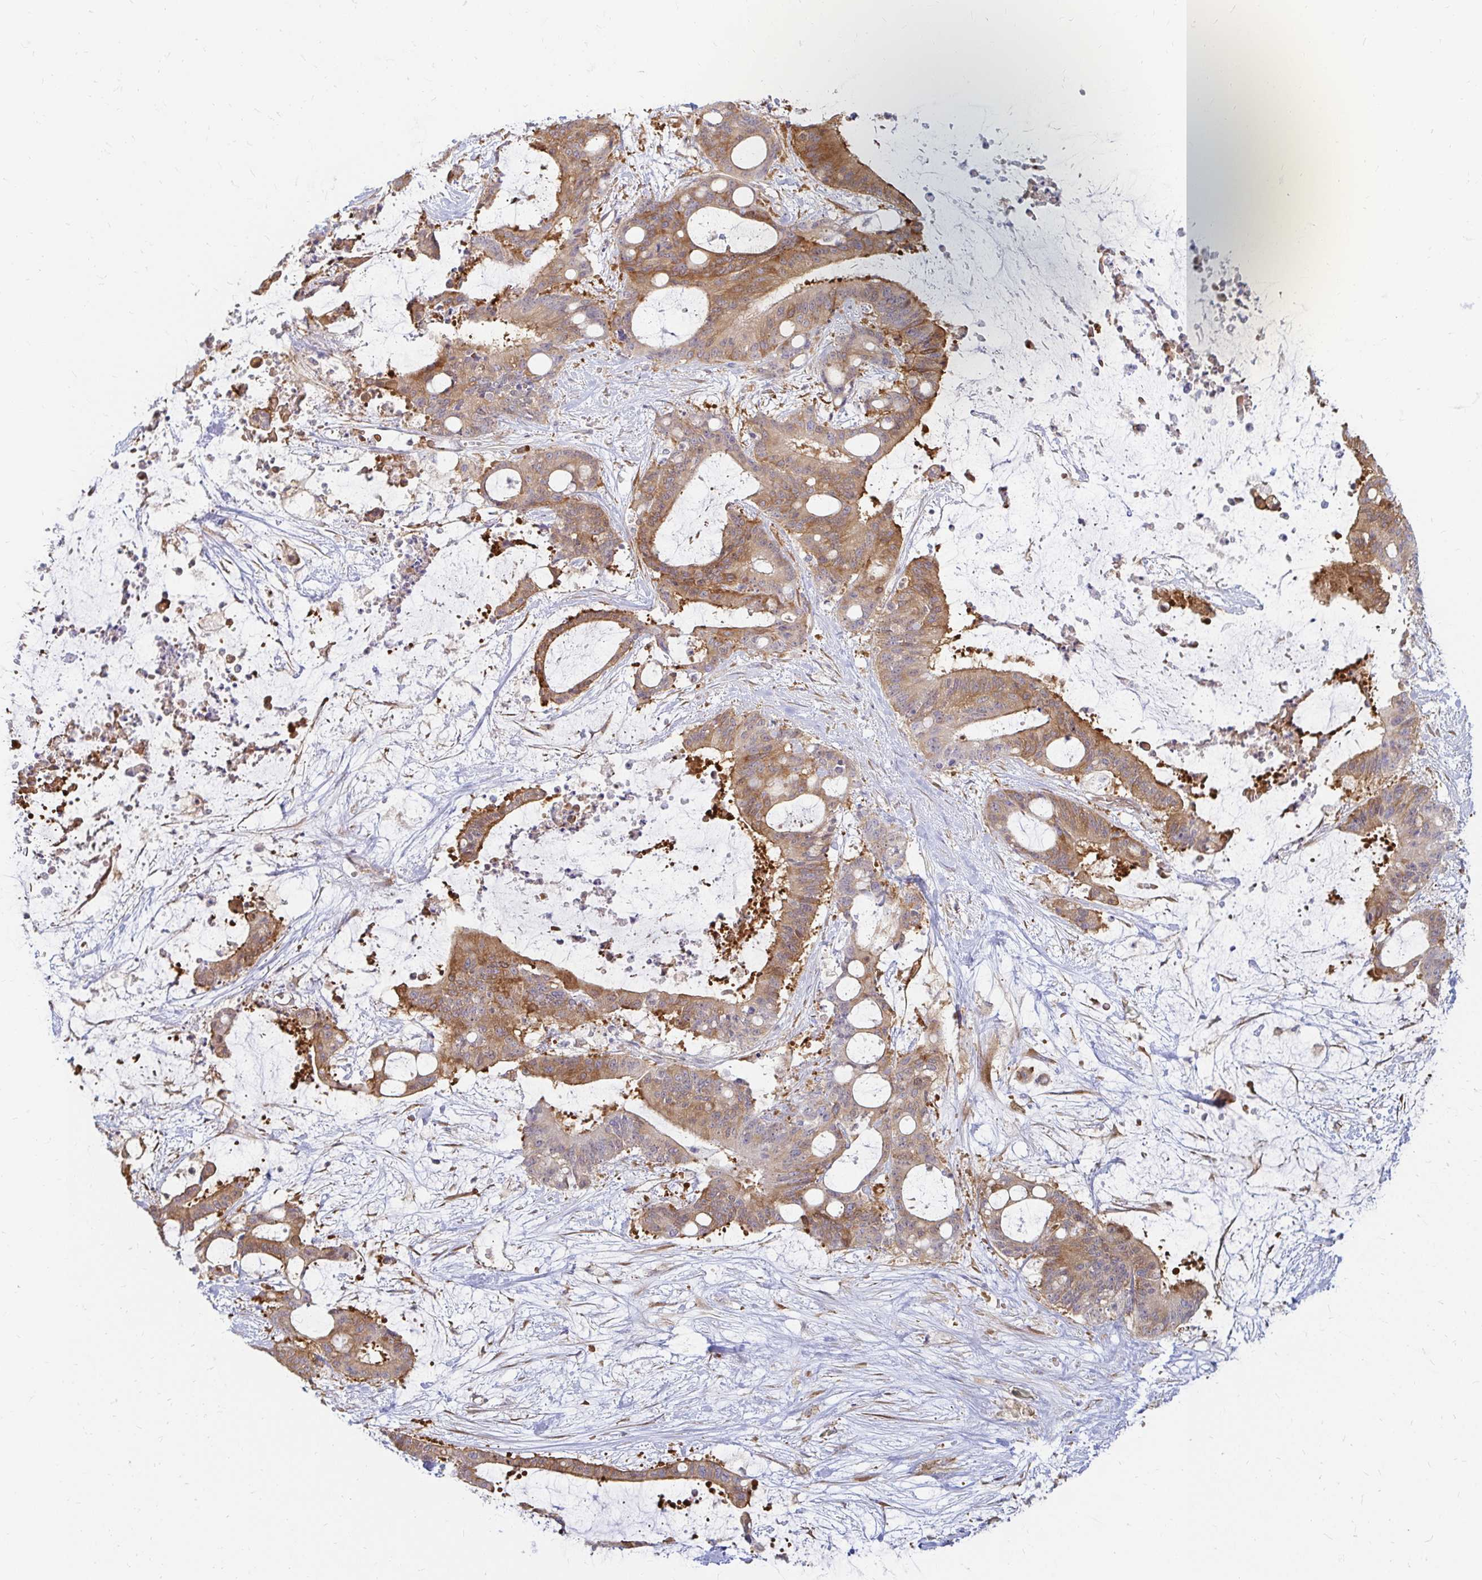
{"staining": {"intensity": "moderate", "quantity": ">75%", "location": "cytoplasmic/membranous"}, "tissue": "liver cancer", "cell_type": "Tumor cells", "image_type": "cancer", "snomed": [{"axis": "morphology", "description": "Normal tissue, NOS"}, {"axis": "morphology", "description": "Cholangiocarcinoma"}, {"axis": "topography", "description": "Liver"}, {"axis": "topography", "description": "Peripheral nerve tissue"}], "caption": "Cholangiocarcinoma (liver) stained for a protein demonstrates moderate cytoplasmic/membranous positivity in tumor cells.", "gene": "CAST", "patient": {"sex": "female", "age": 73}}